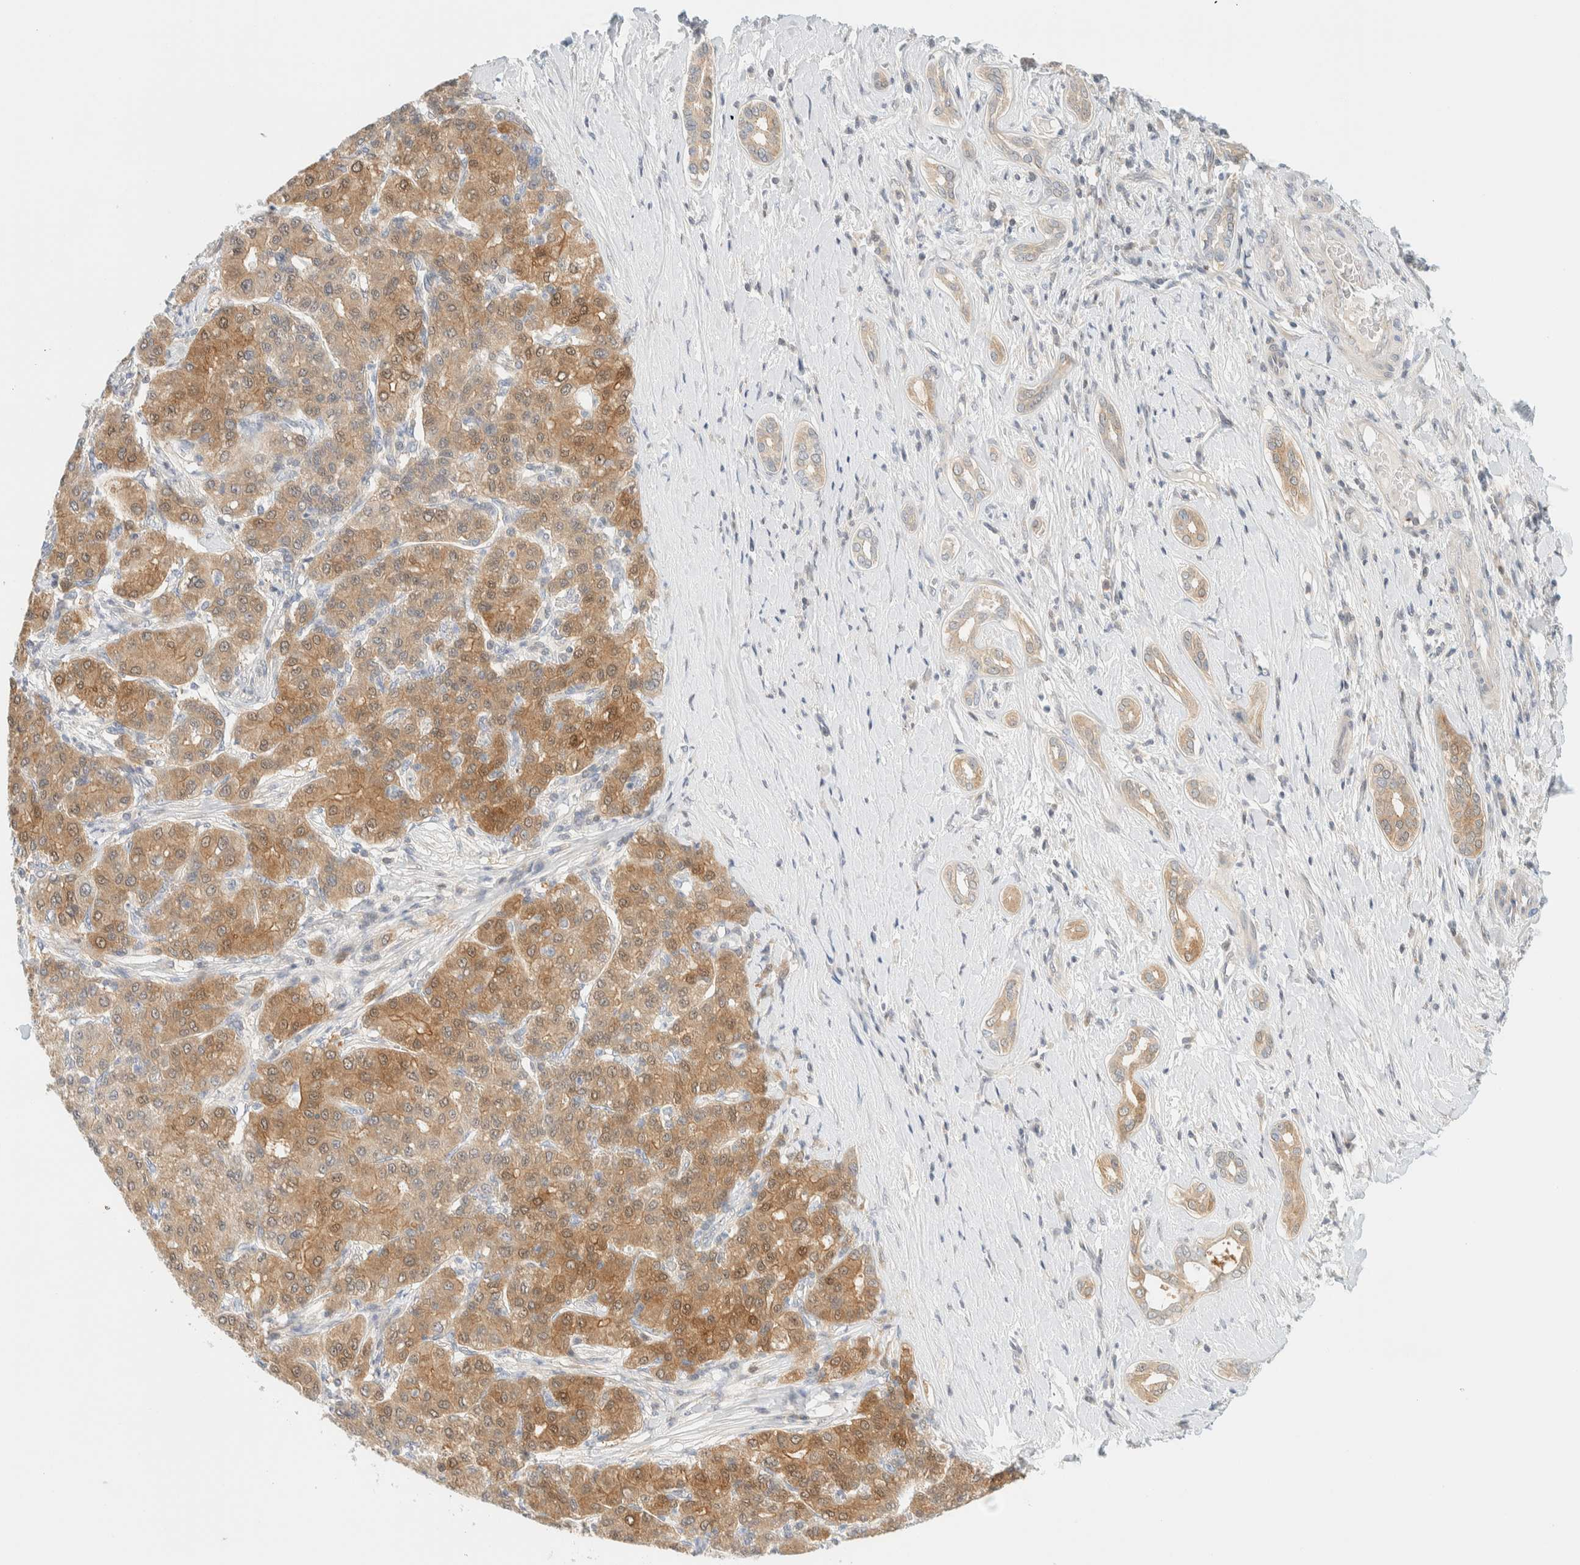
{"staining": {"intensity": "moderate", "quantity": ">75%", "location": "cytoplasmic/membranous"}, "tissue": "liver cancer", "cell_type": "Tumor cells", "image_type": "cancer", "snomed": [{"axis": "morphology", "description": "Carcinoma, Hepatocellular, NOS"}, {"axis": "topography", "description": "Liver"}], "caption": "The histopathology image shows a brown stain indicating the presence of a protein in the cytoplasmic/membranous of tumor cells in liver hepatocellular carcinoma.", "gene": "PCYT2", "patient": {"sex": "male", "age": 65}}